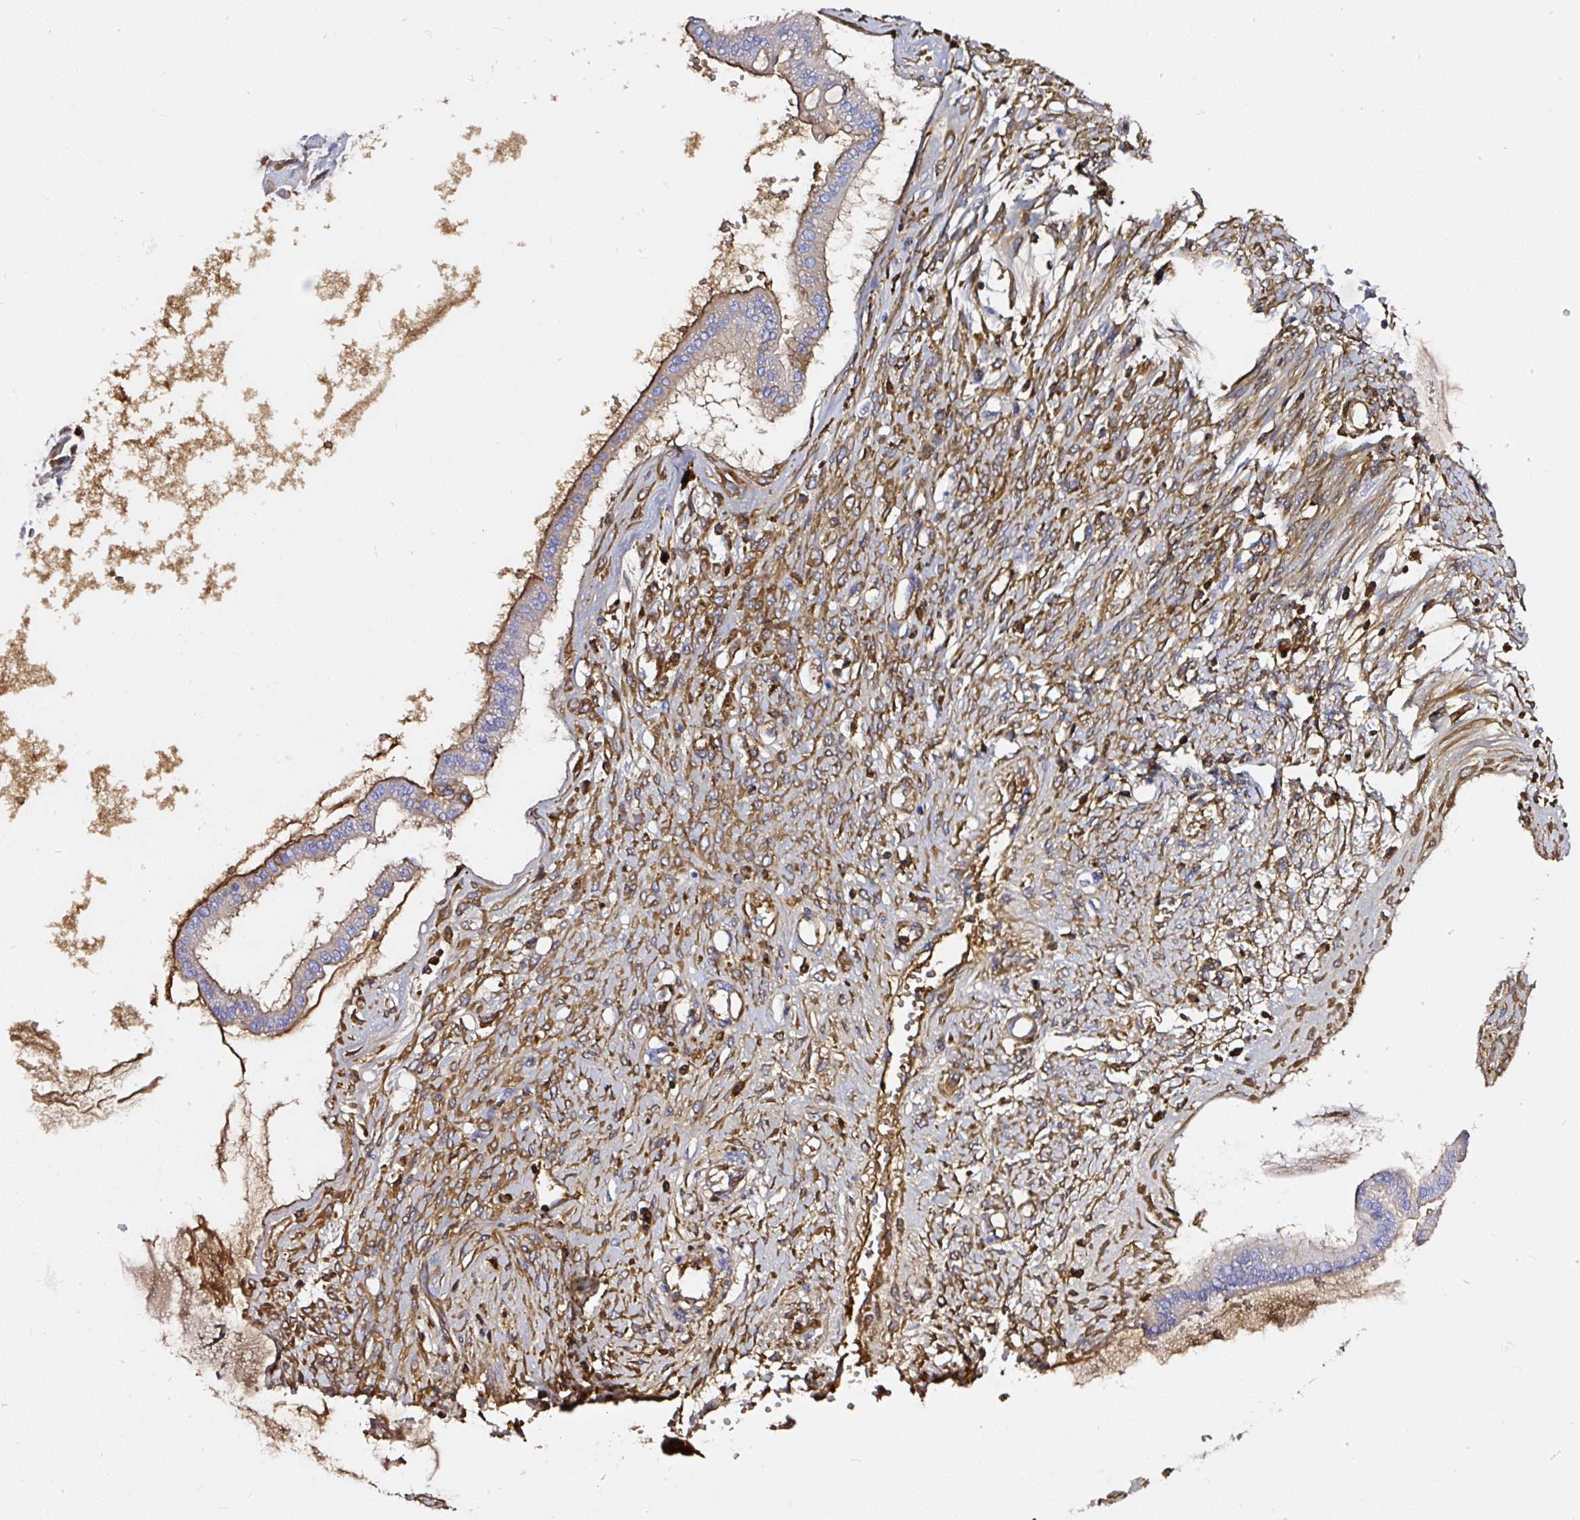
{"staining": {"intensity": "weak", "quantity": "<25%", "location": "cytoplasmic/membranous"}, "tissue": "ovarian cancer", "cell_type": "Tumor cells", "image_type": "cancer", "snomed": [{"axis": "morphology", "description": "Cystadenocarcinoma, mucinous, NOS"}, {"axis": "topography", "description": "Ovary"}], "caption": "High power microscopy image of an IHC micrograph of ovarian cancer (mucinous cystadenocarcinoma), revealing no significant expression in tumor cells.", "gene": "CLEC3B", "patient": {"sex": "female", "age": 73}}